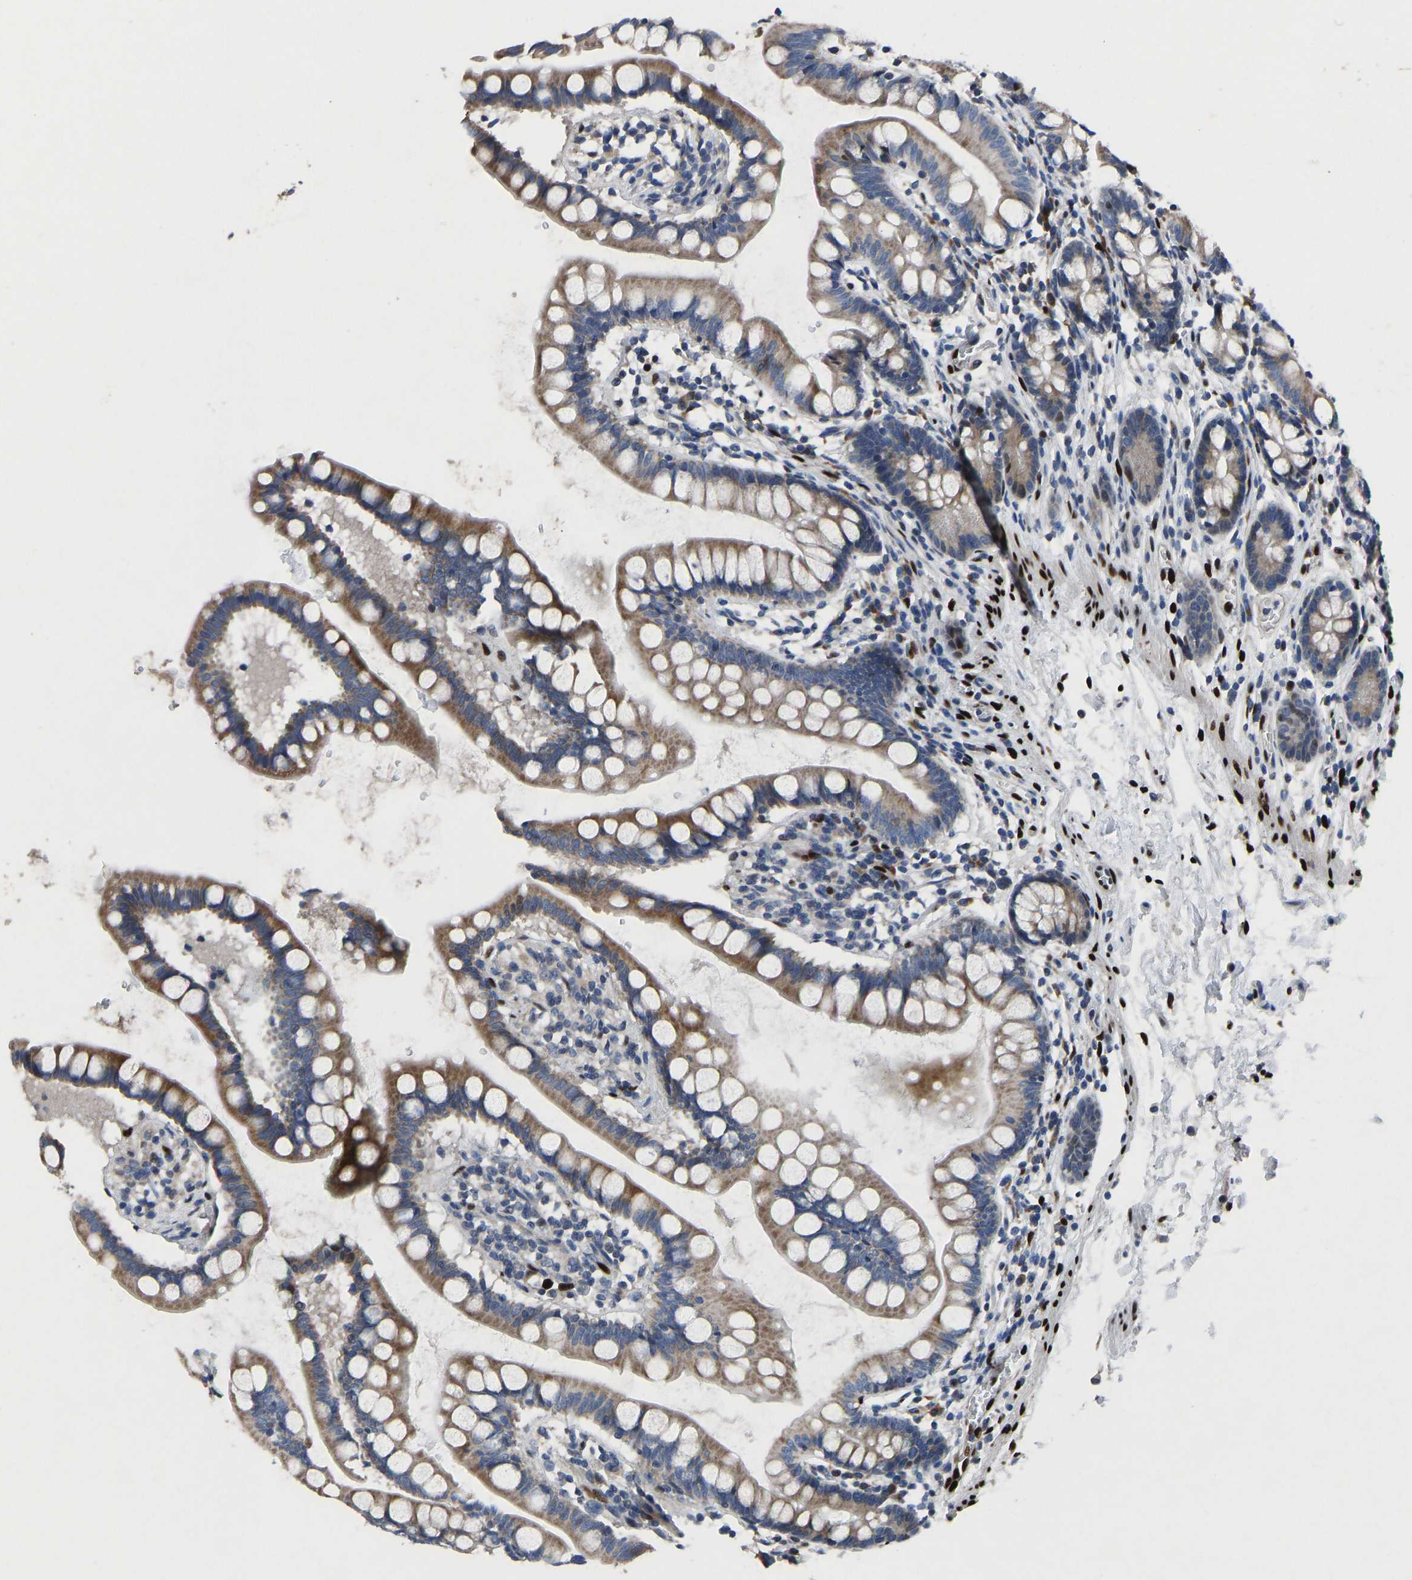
{"staining": {"intensity": "moderate", "quantity": "25%-75%", "location": "cytoplasmic/membranous"}, "tissue": "small intestine", "cell_type": "Glandular cells", "image_type": "normal", "snomed": [{"axis": "morphology", "description": "Normal tissue, NOS"}, {"axis": "topography", "description": "Small intestine"}], "caption": "Moderate cytoplasmic/membranous positivity for a protein is seen in about 25%-75% of glandular cells of unremarkable small intestine using immunohistochemistry.", "gene": "EGR1", "patient": {"sex": "female", "age": 84}}